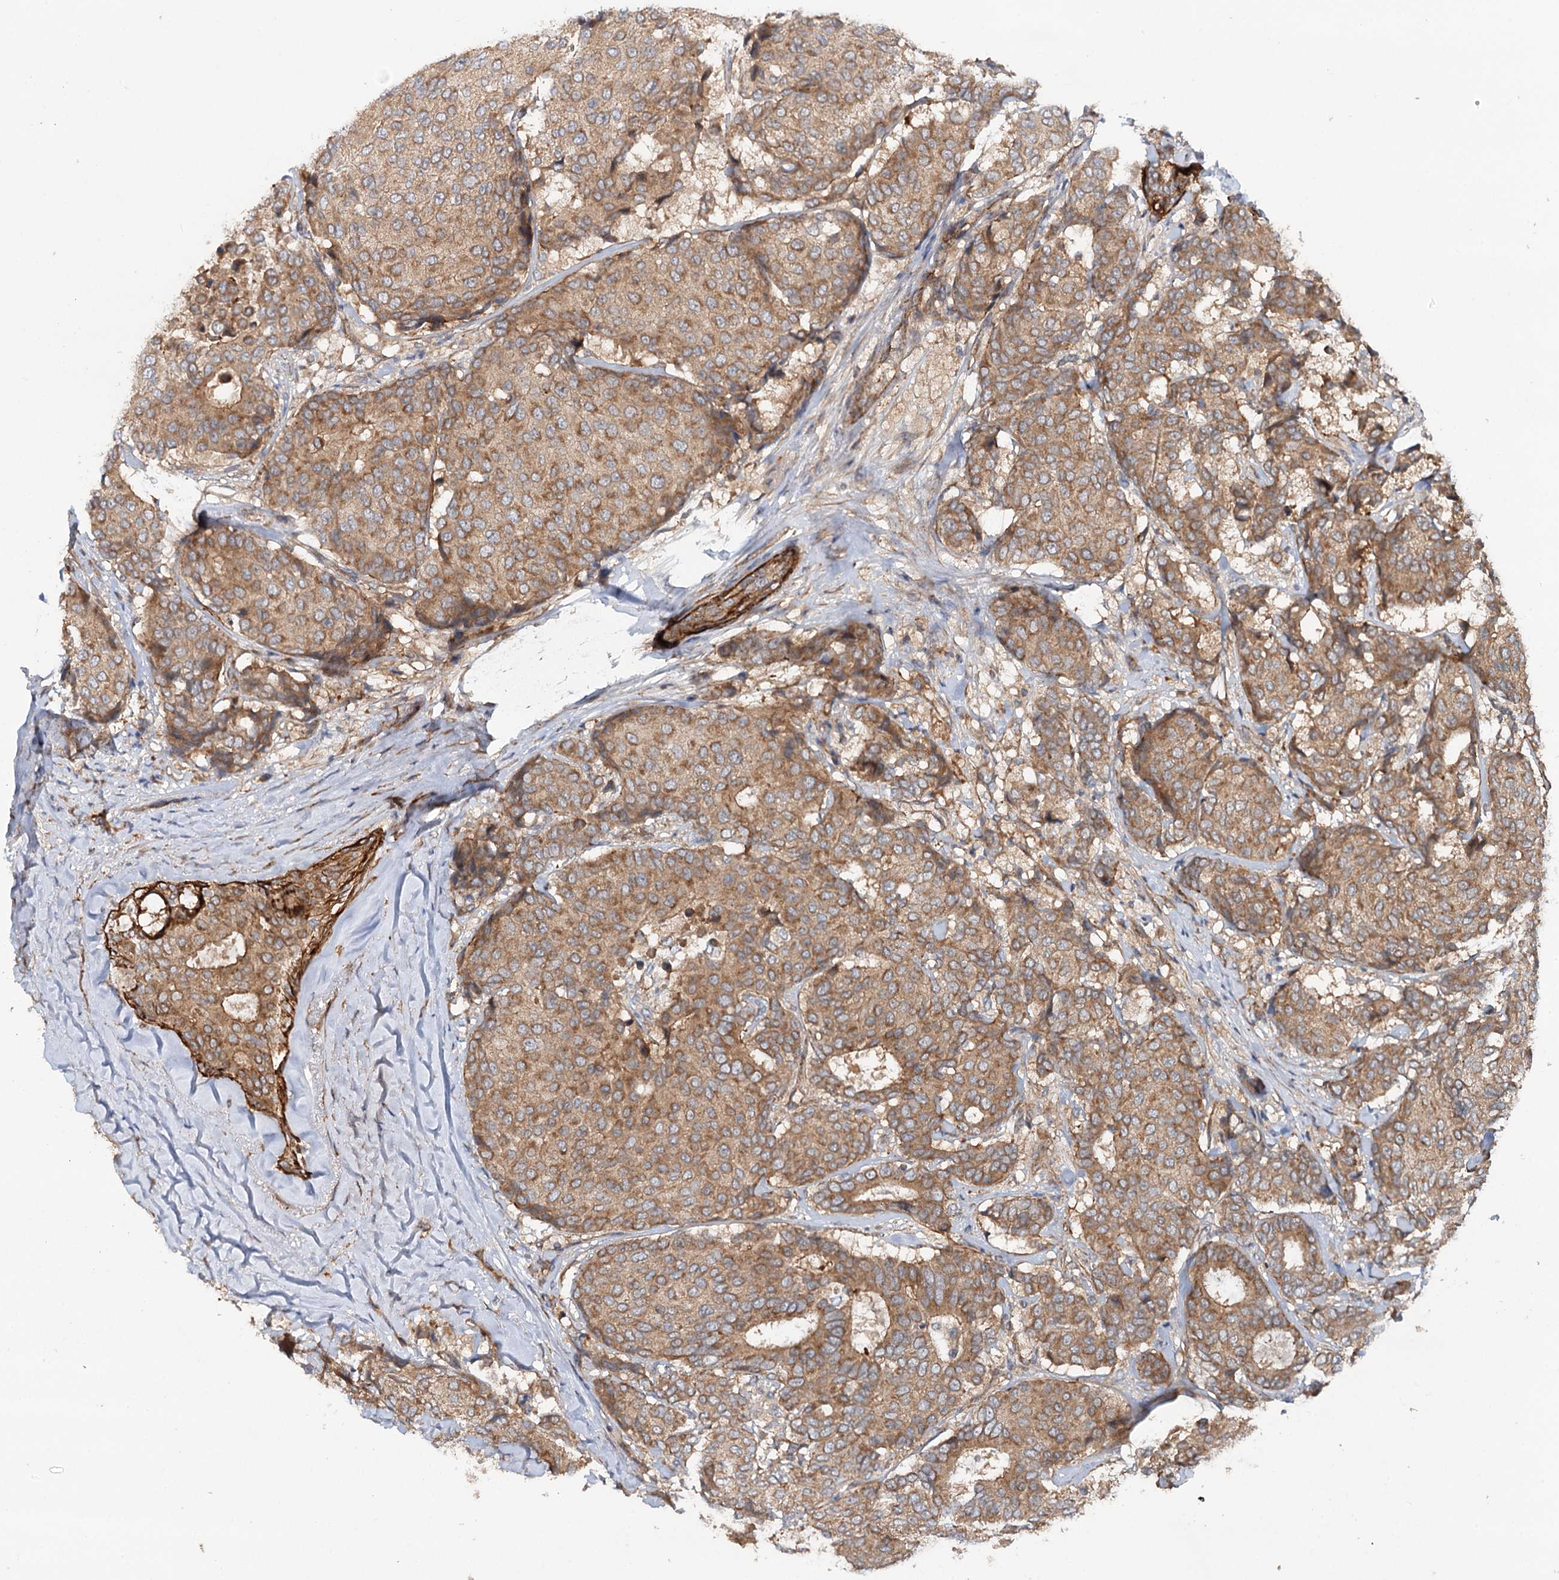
{"staining": {"intensity": "moderate", "quantity": "<25%", "location": "cytoplasmic/membranous"}, "tissue": "breast cancer", "cell_type": "Tumor cells", "image_type": "cancer", "snomed": [{"axis": "morphology", "description": "Duct carcinoma"}, {"axis": "topography", "description": "Breast"}], "caption": "Immunohistochemistry micrograph of breast cancer stained for a protein (brown), which shows low levels of moderate cytoplasmic/membranous expression in about <25% of tumor cells.", "gene": "ADGRG4", "patient": {"sex": "female", "age": 75}}